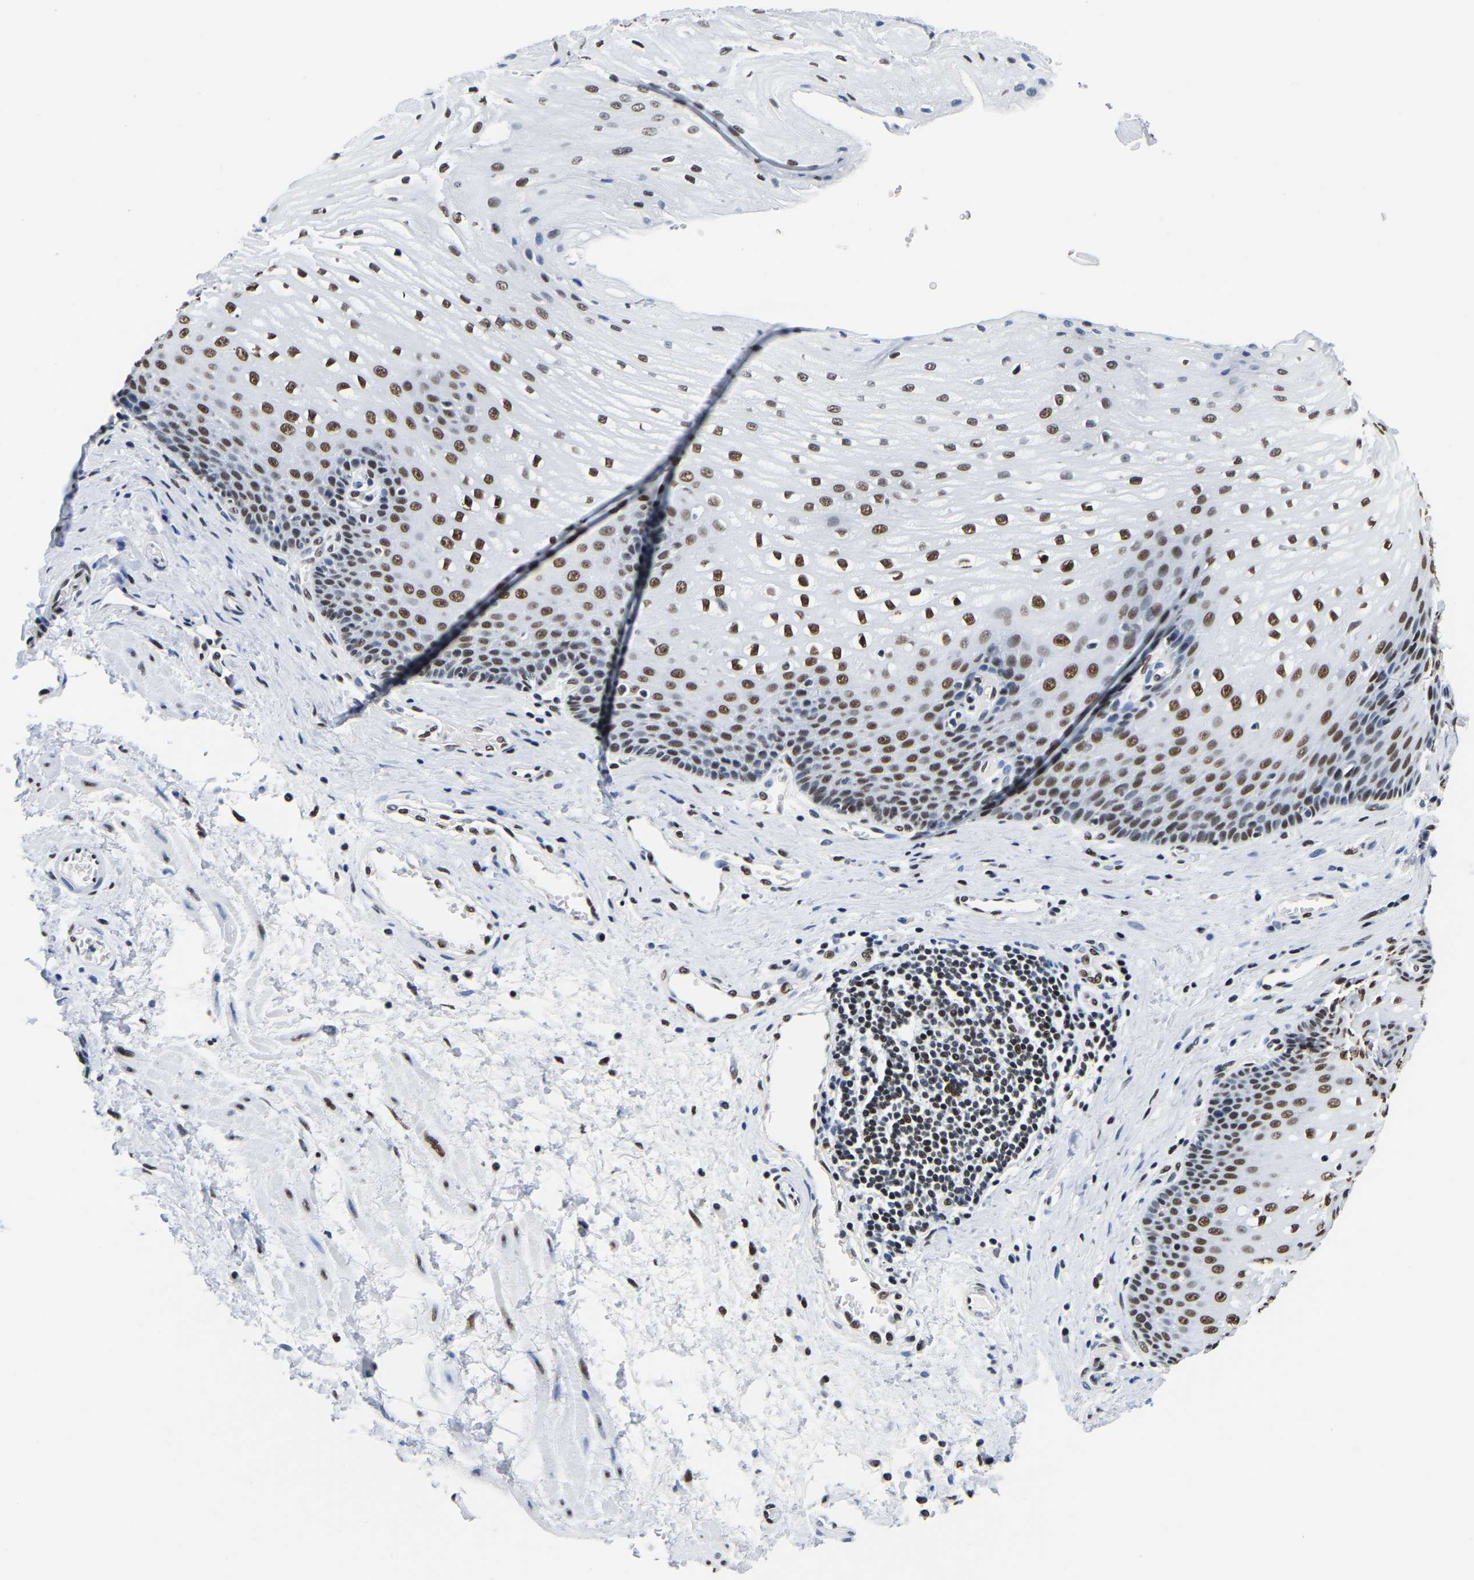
{"staining": {"intensity": "strong", "quantity": ">75%", "location": "nuclear"}, "tissue": "esophagus", "cell_type": "Squamous epithelial cells", "image_type": "normal", "snomed": [{"axis": "morphology", "description": "Normal tissue, NOS"}, {"axis": "topography", "description": "Esophagus"}], "caption": "DAB immunohistochemical staining of normal esophagus reveals strong nuclear protein positivity in about >75% of squamous epithelial cells. Immunohistochemistry (ihc) stains the protein in brown and the nuclei are stained blue.", "gene": "UBA1", "patient": {"sex": "male", "age": 48}}